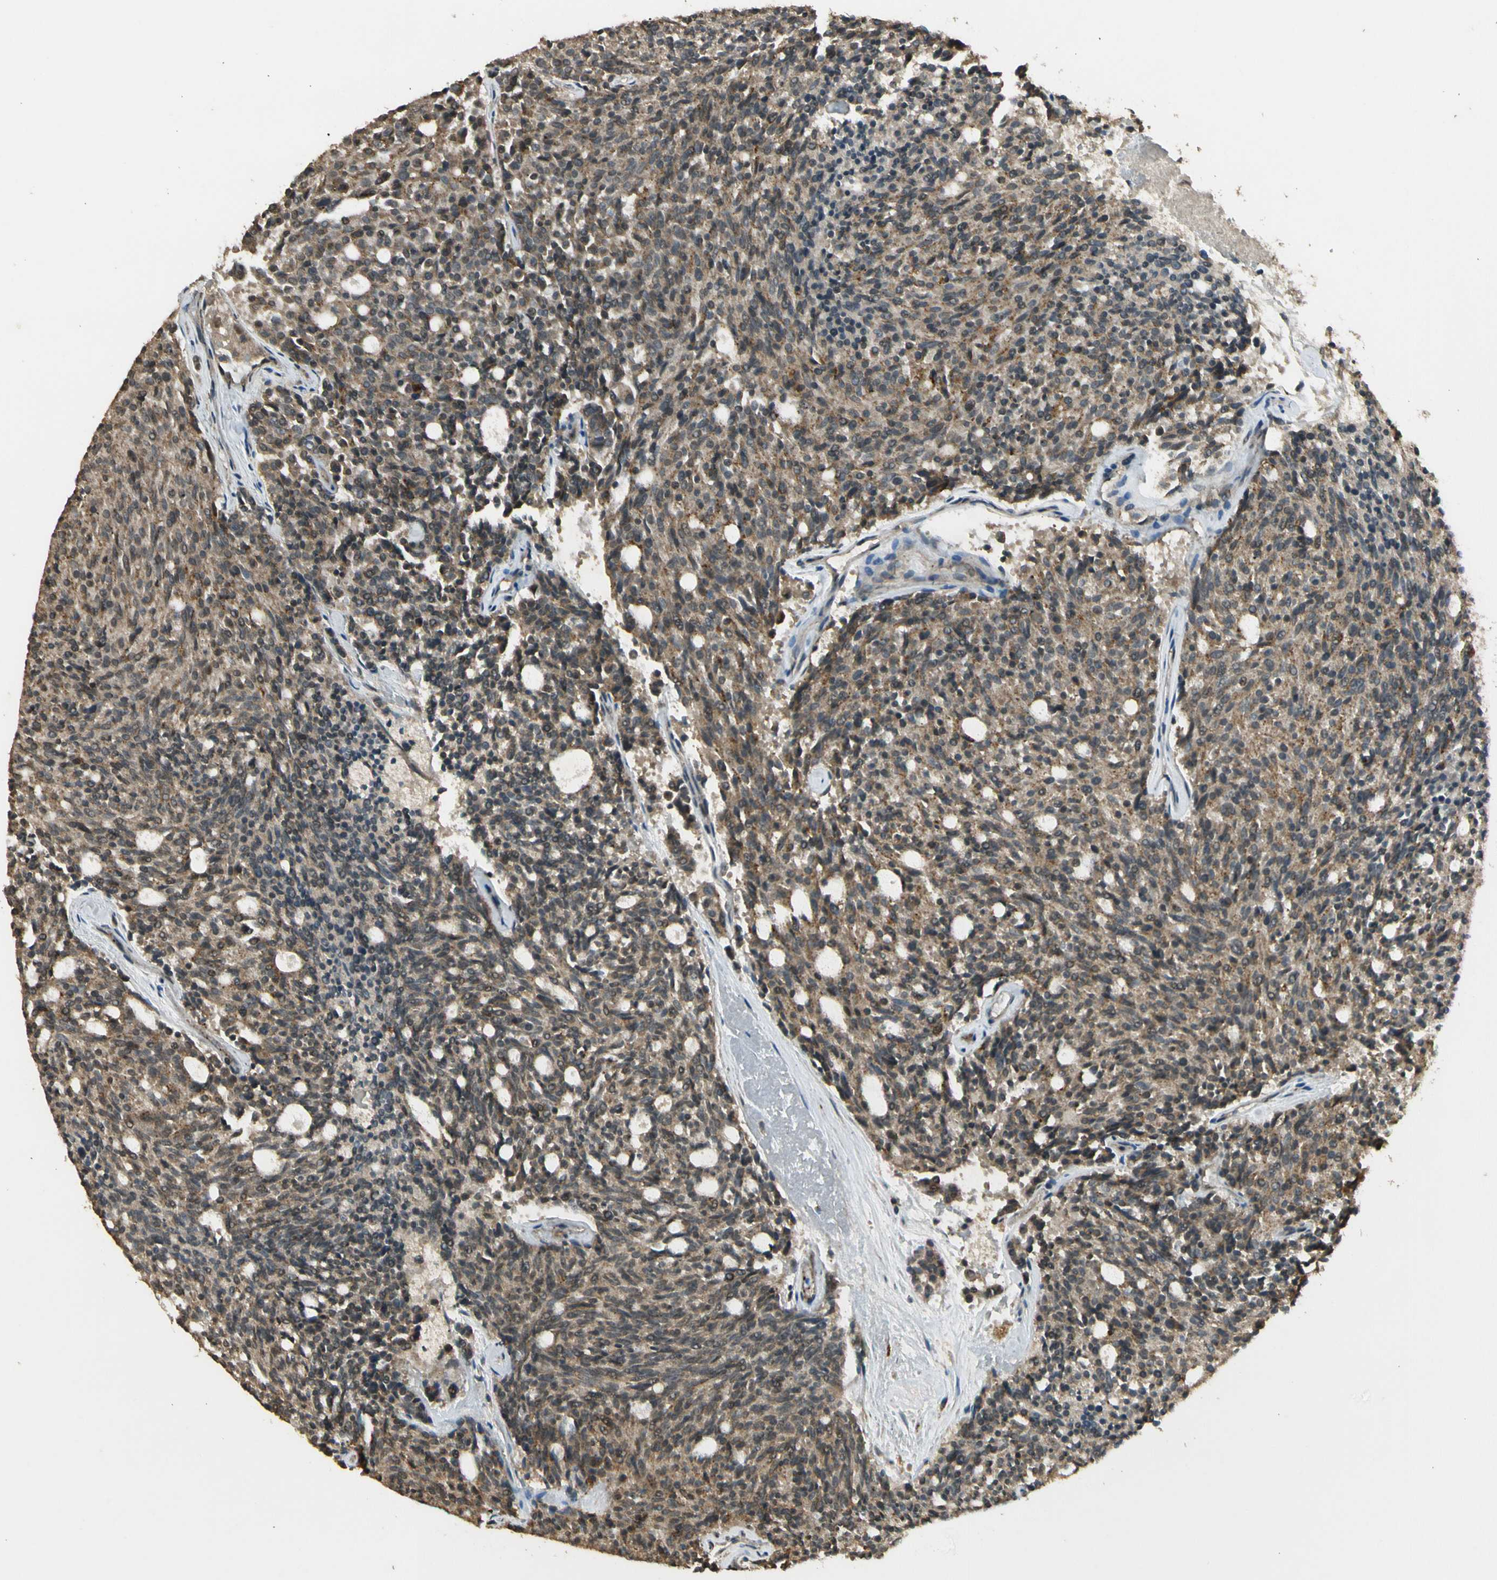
{"staining": {"intensity": "weak", "quantity": ">75%", "location": "cytoplasmic/membranous"}, "tissue": "carcinoid", "cell_type": "Tumor cells", "image_type": "cancer", "snomed": [{"axis": "morphology", "description": "Carcinoid, malignant, NOS"}, {"axis": "topography", "description": "Pancreas"}], "caption": "Immunohistochemical staining of human malignant carcinoid exhibits low levels of weak cytoplasmic/membranous expression in approximately >75% of tumor cells.", "gene": "GMEB2", "patient": {"sex": "female", "age": 54}}